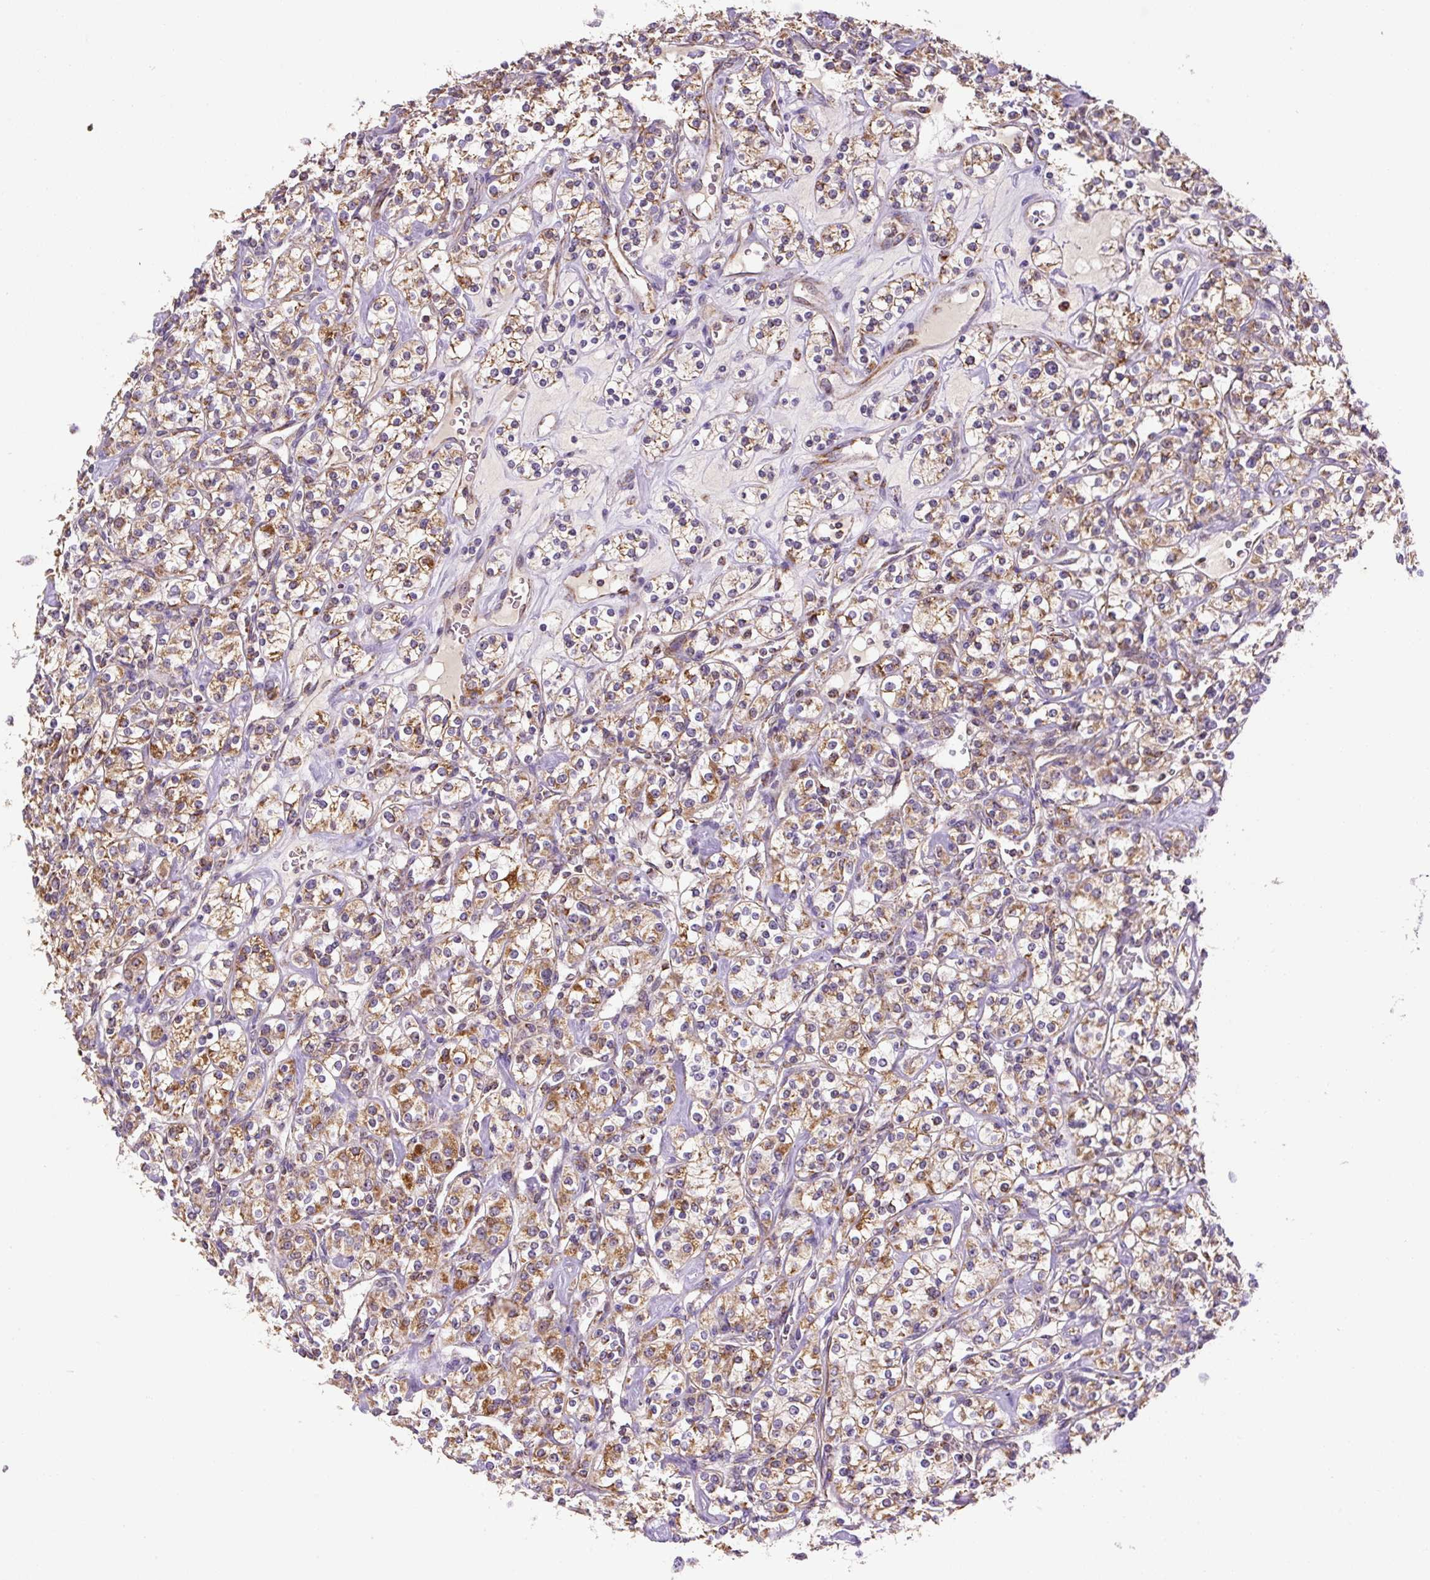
{"staining": {"intensity": "moderate", "quantity": ">75%", "location": "cytoplasmic/membranous"}, "tissue": "renal cancer", "cell_type": "Tumor cells", "image_type": "cancer", "snomed": [{"axis": "morphology", "description": "Adenocarcinoma, NOS"}, {"axis": "topography", "description": "Kidney"}], "caption": "Adenocarcinoma (renal) stained with a brown dye demonstrates moderate cytoplasmic/membranous positive positivity in approximately >75% of tumor cells.", "gene": "MFSD9", "patient": {"sex": "male", "age": 77}}